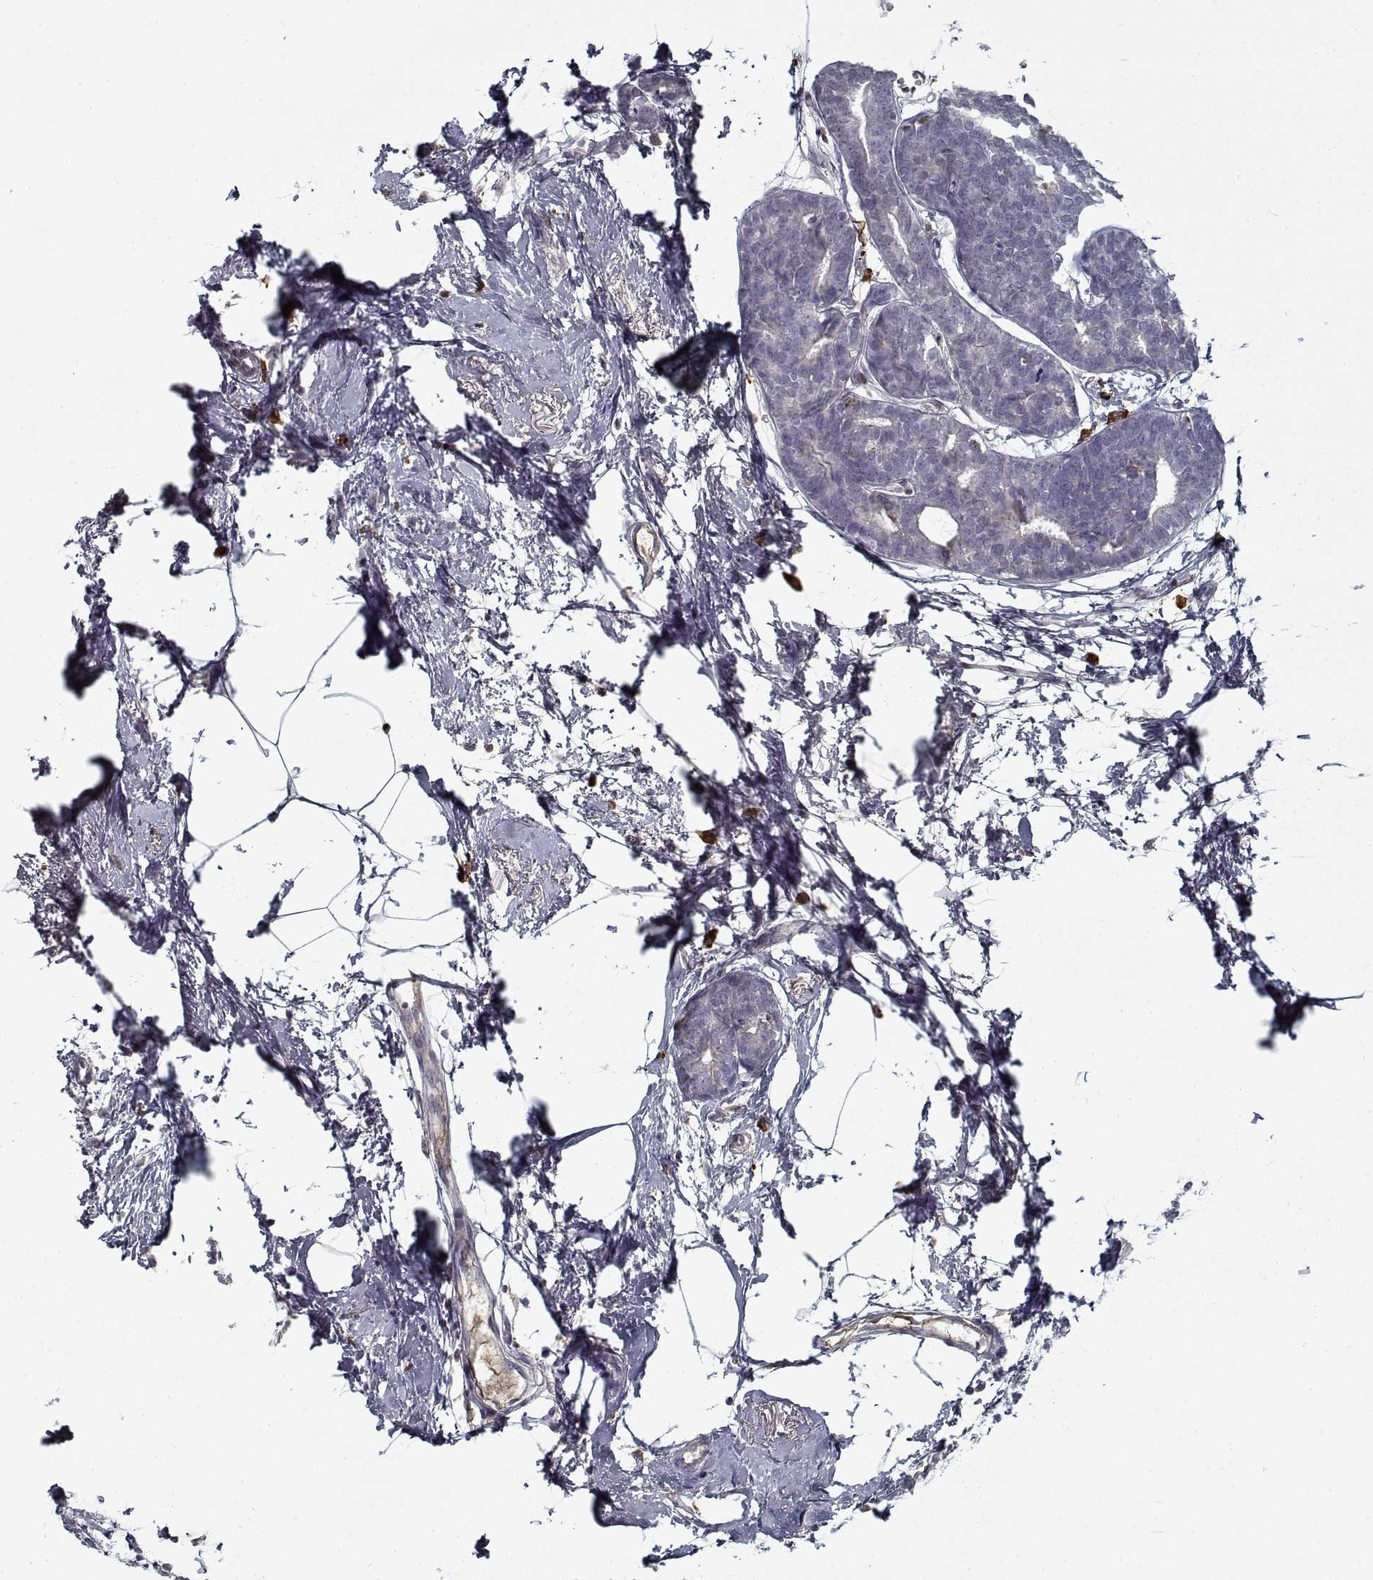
{"staining": {"intensity": "negative", "quantity": "none", "location": "none"}, "tissue": "breast cancer", "cell_type": "Tumor cells", "image_type": "cancer", "snomed": [{"axis": "morphology", "description": "Duct carcinoma"}, {"axis": "topography", "description": "Breast"}], "caption": "This photomicrograph is of breast cancer (infiltrating ductal carcinoma) stained with immunohistochemistry (IHC) to label a protein in brown with the nuclei are counter-stained blue. There is no expression in tumor cells. (Immunohistochemistry, brightfield microscopy, high magnification).", "gene": "GAD2", "patient": {"sex": "female", "age": 40}}